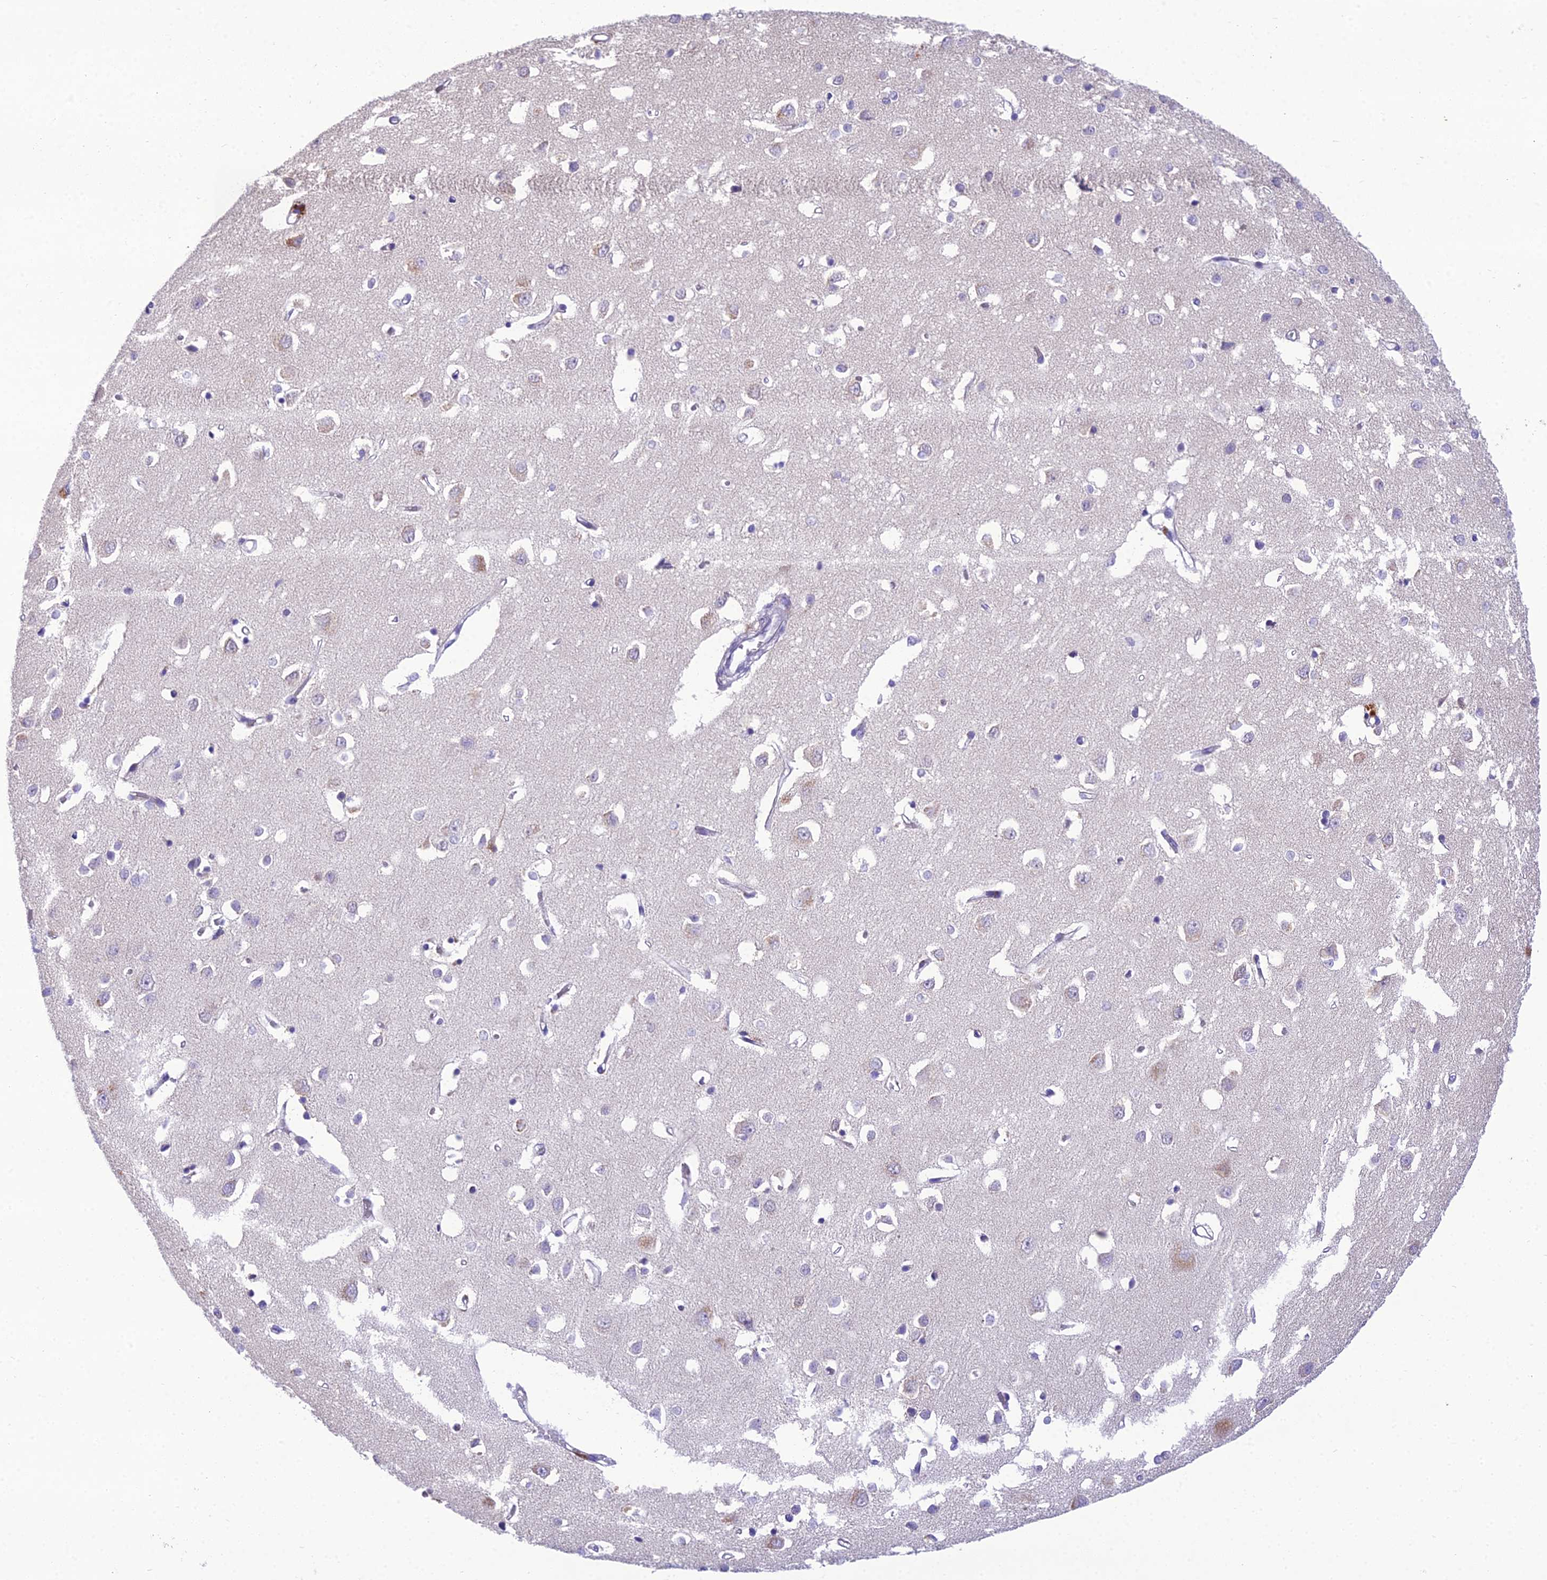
{"staining": {"intensity": "negative", "quantity": "none", "location": "none"}, "tissue": "cerebral cortex", "cell_type": "Endothelial cells", "image_type": "normal", "snomed": [{"axis": "morphology", "description": "Normal tissue, NOS"}, {"axis": "topography", "description": "Cerebral cortex"}], "caption": "This is an immunohistochemistry histopathology image of benign cerebral cortex. There is no expression in endothelial cells.", "gene": "MIIP", "patient": {"sex": "female", "age": 64}}